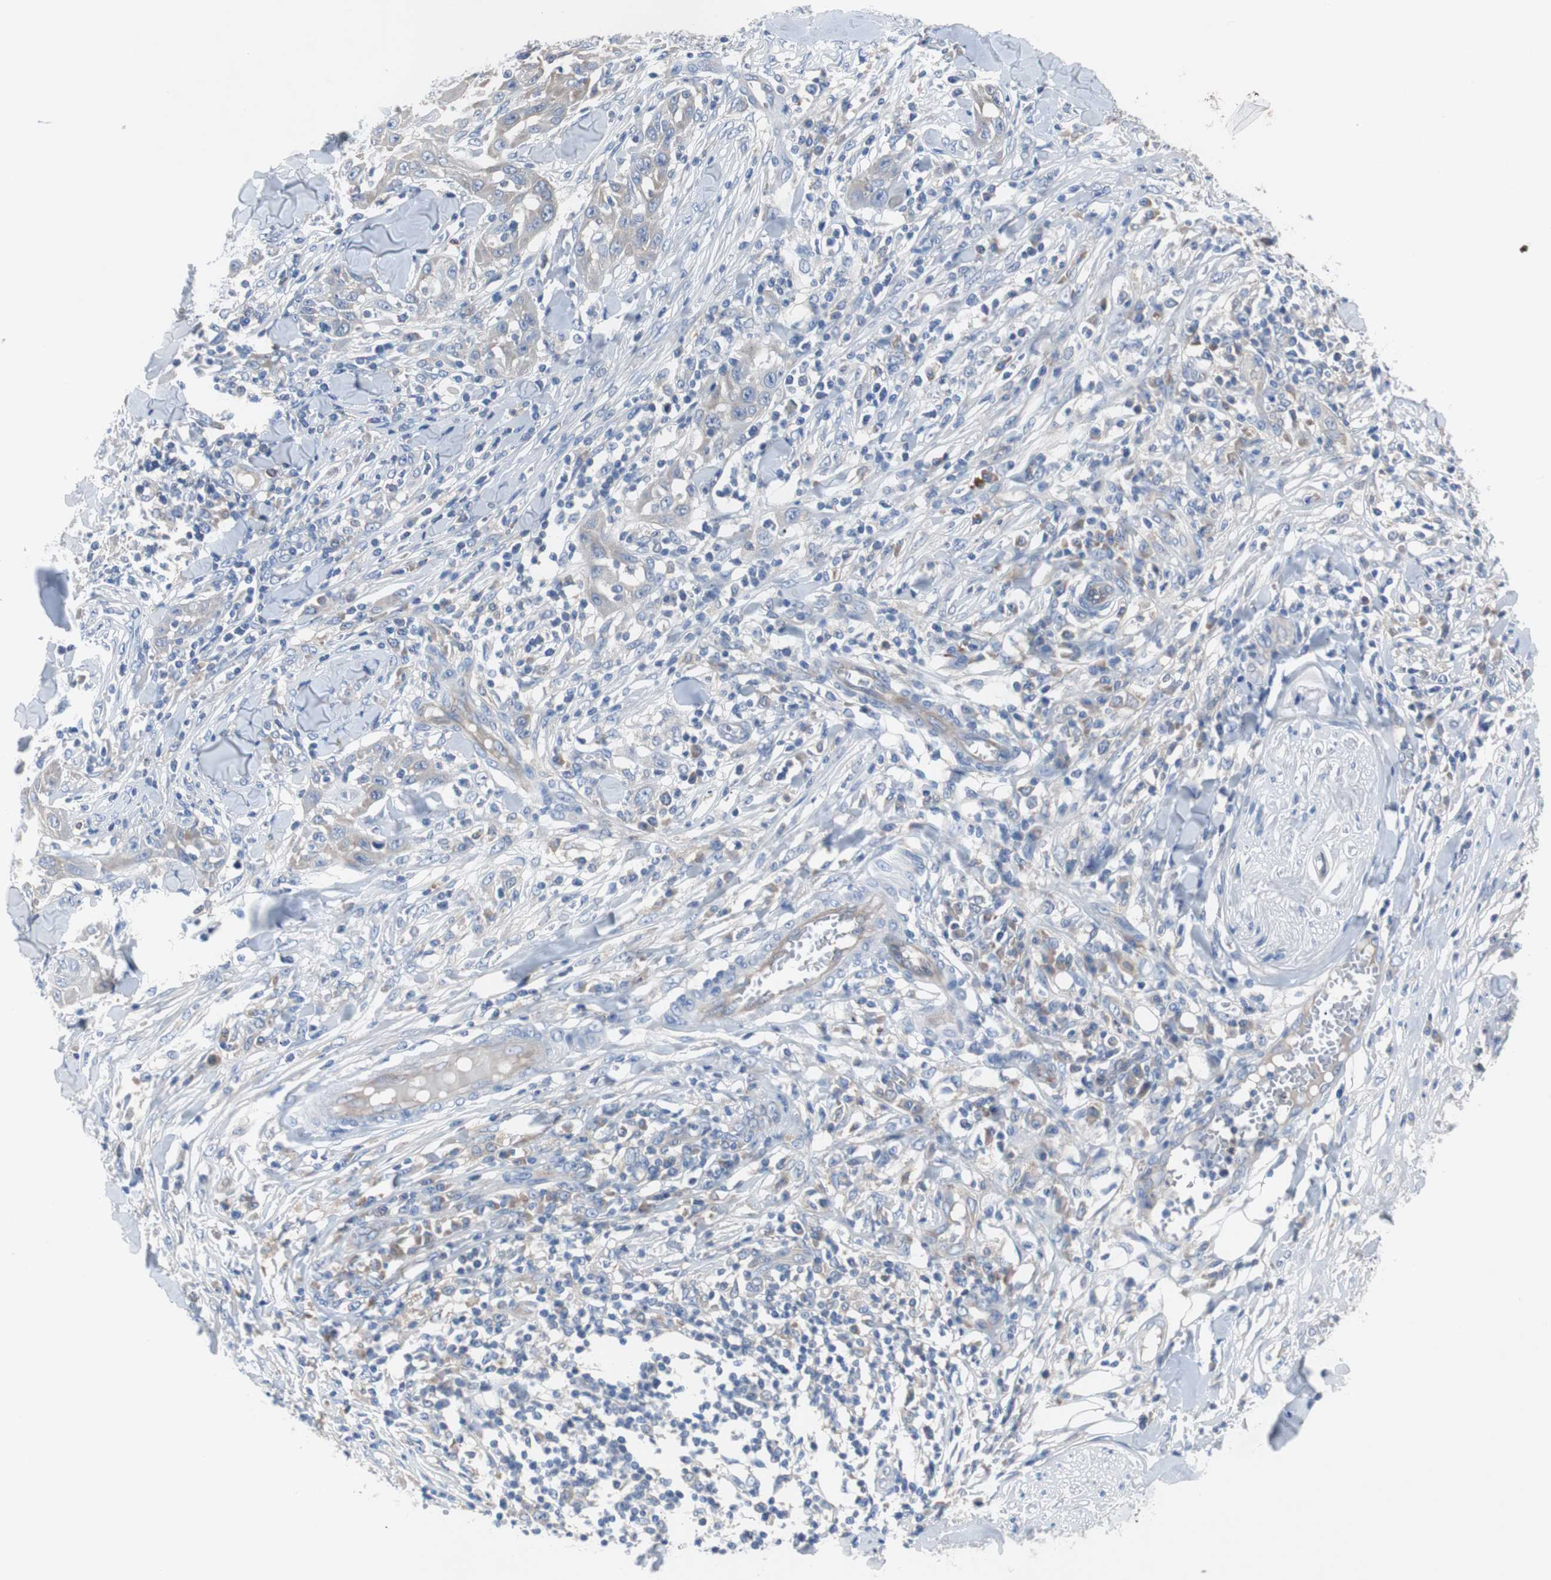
{"staining": {"intensity": "negative", "quantity": "none", "location": "none"}, "tissue": "skin cancer", "cell_type": "Tumor cells", "image_type": "cancer", "snomed": [{"axis": "morphology", "description": "Squamous cell carcinoma, NOS"}, {"axis": "topography", "description": "Skin"}], "caption": "DAB (3,3'-diaminobenzidine) immunohistochemical staining of human squamous cell carcinoma (skin) shows no significant expression in tumor cells.", "gene": "EEF2K", "patient": {"sex": "male", "age": 24}}